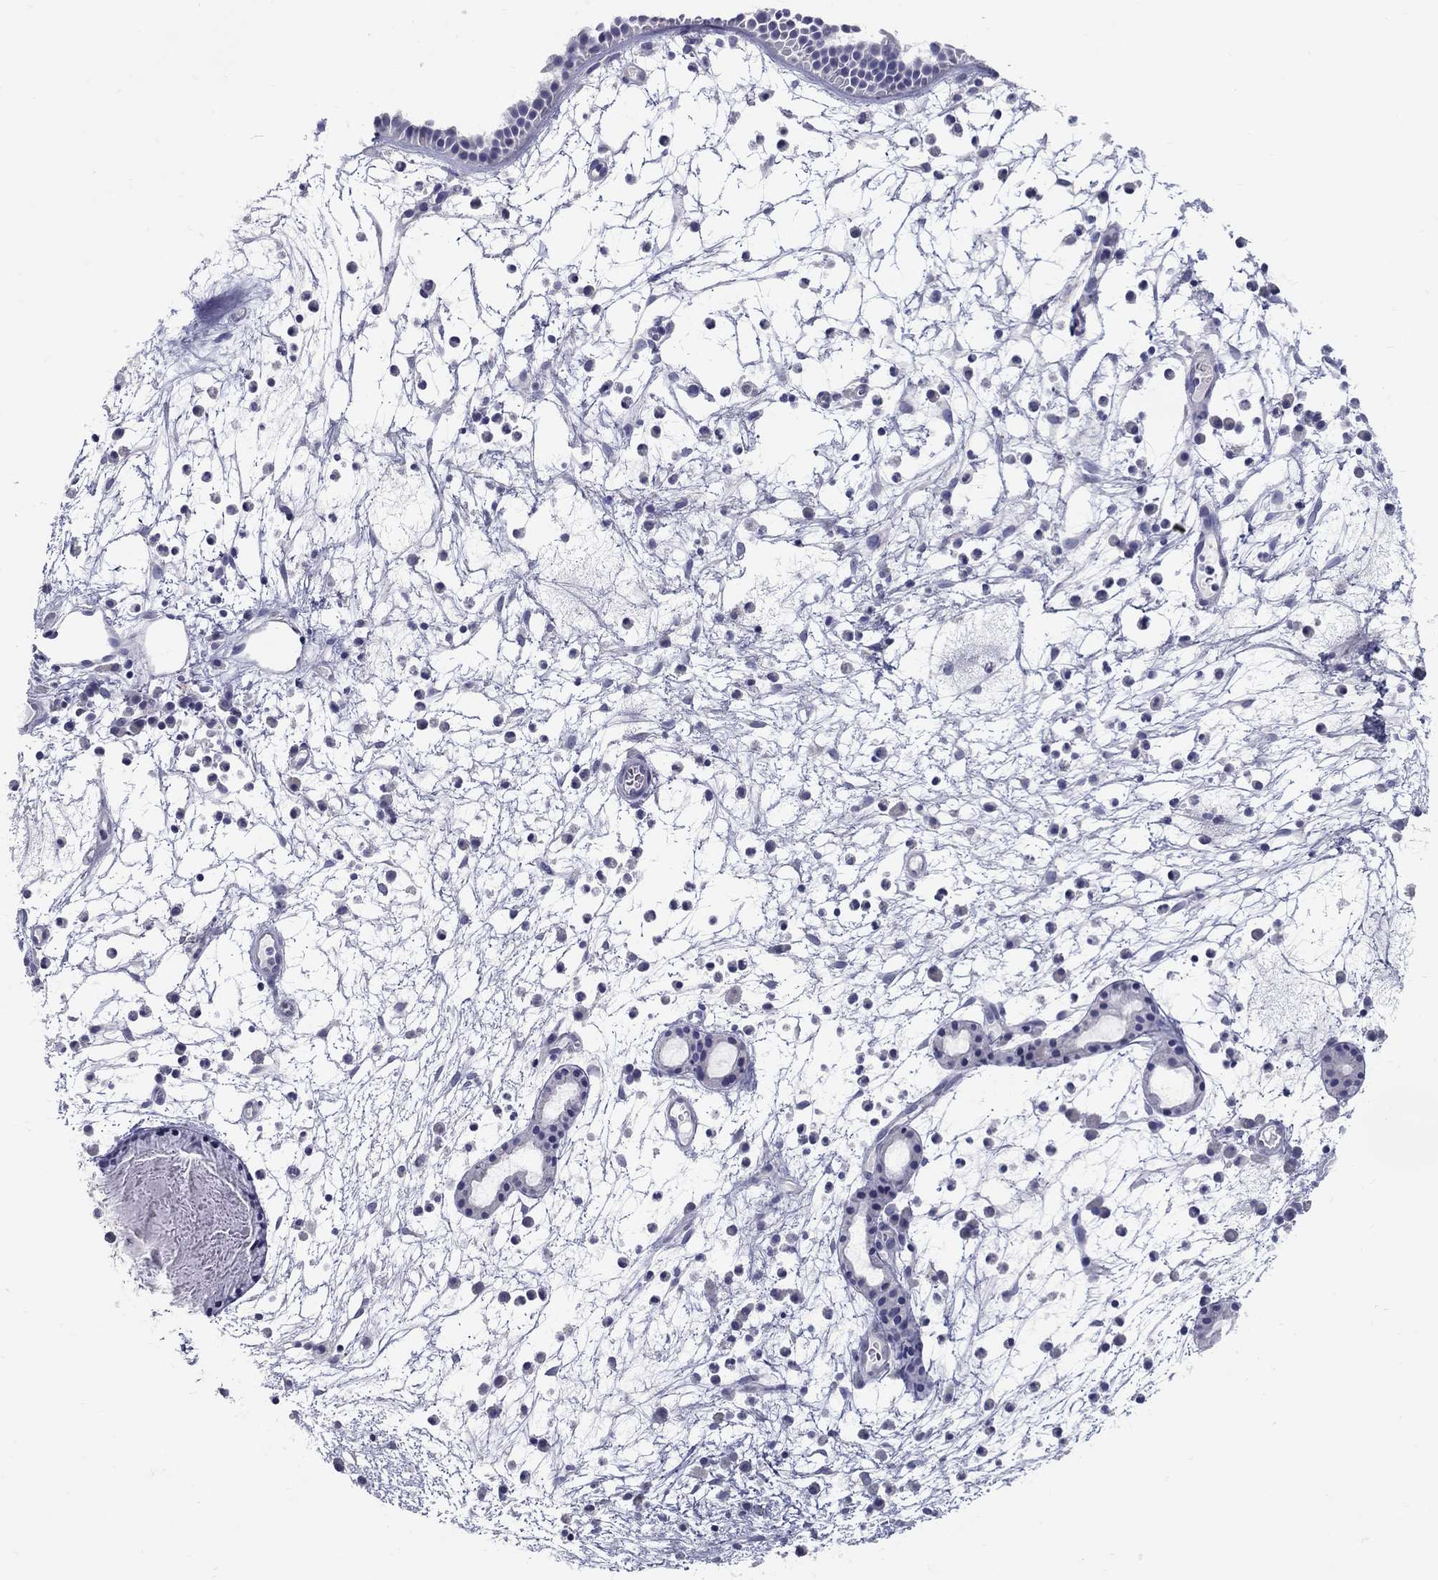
{"staining": {"intensity": "negative", "quantity": "none", "location": "none"}, "tissue": "nasopharynx", "cell_type": "Respiratory epithelial cells", "image_type": "normal", "snomed": [{"axis": "morphology", "description": "Normal tissue, NOS"}, {"axis": "topography", "description": "Nasopharynx"}], "caption": "The image reveals no significant positivity in respiratory epithelial cells of nasopharynx.", "gene": "TP53TG5", "patient": {"sex": "female", "age": 73}}